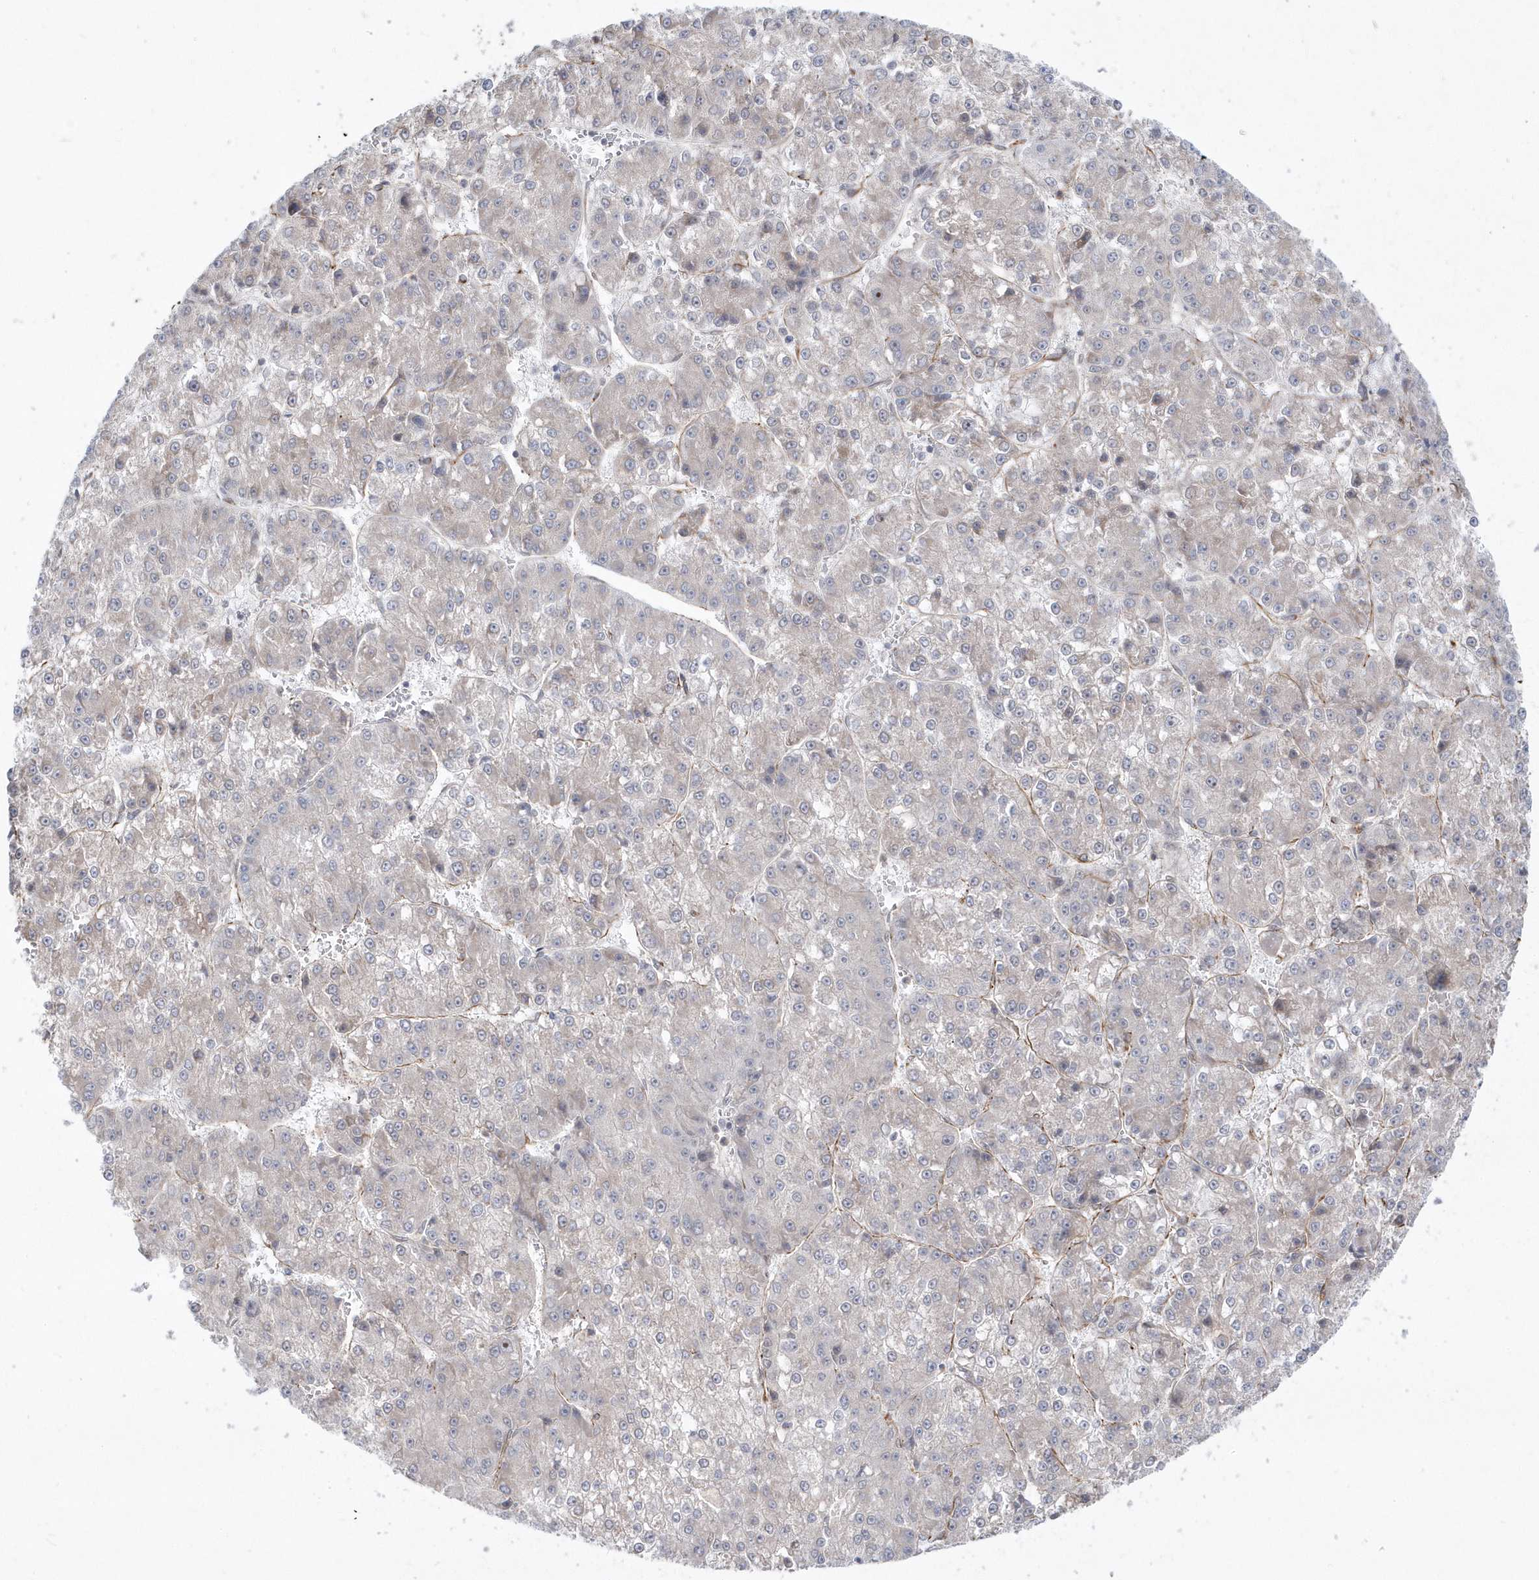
{"staining": {"intensity": "negative", "quantity": "none", "location": "none"}, "tissue": "liver cancer", "cell_type": "Tumor cells", "image_type": "cancer", "snomed": [{"axis": "morphology", "description": "Carcinoma, Hepatocellular, NOS"}, {"axis": "topography", "description": "Liver"}], "caption": "Tumor cells show no significant protein positivity in liver cancer.", "gene": "DHX57", "patient": {"sex": "female", "age": 73}}